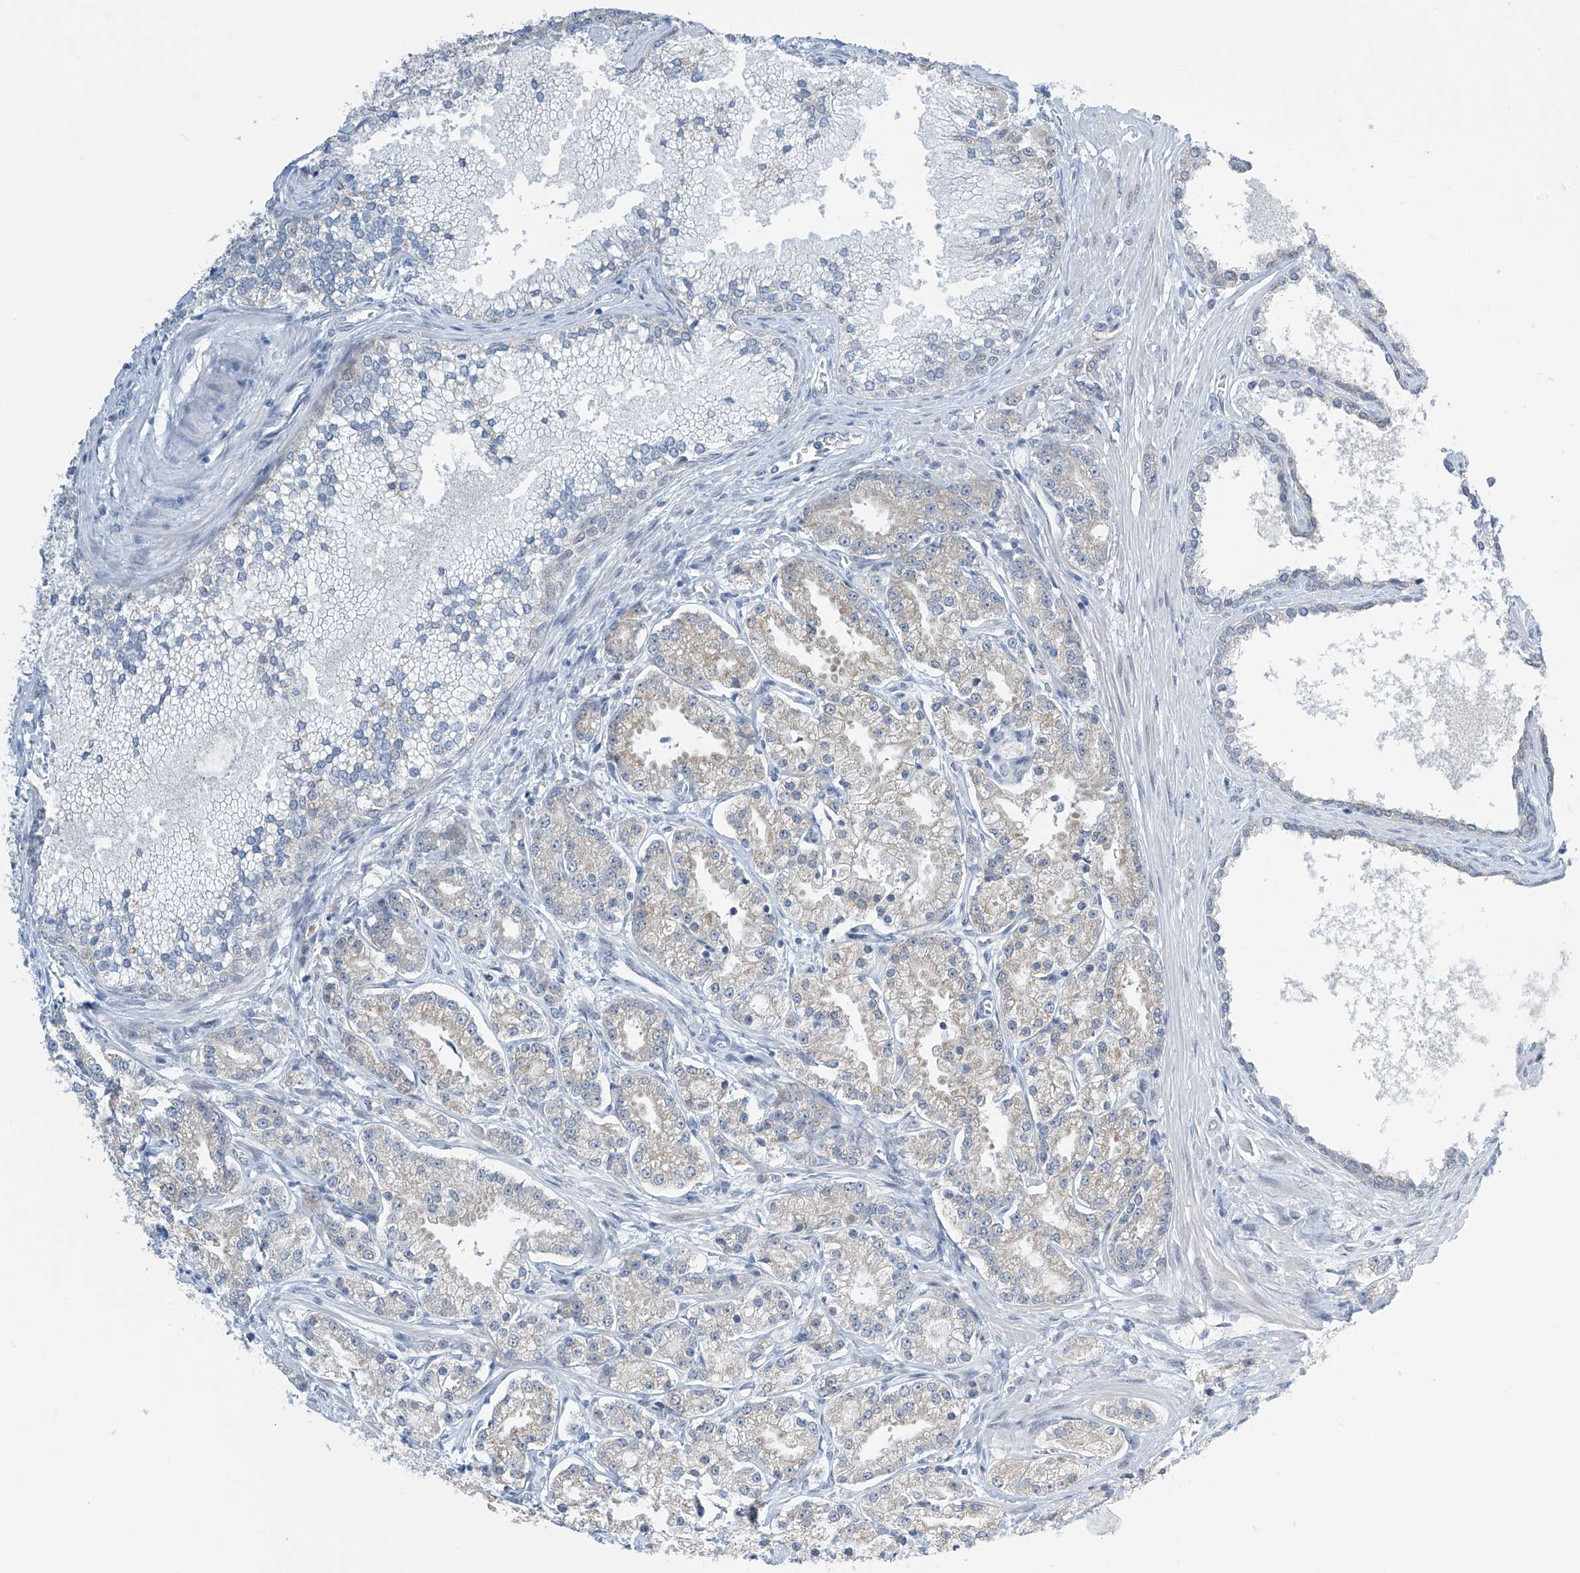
{"staining": {"intensity": "negative", "quantity": "none", "location": "none"}, "tissue": "prostate cancer", "cell_type": "Tumor cells", "image_type": "cancer", "snomed": [{"axis": "morphology", "description": "Adenocarcinoma, High grade"}, {"axis": "topography", "description": "Prostate"}], "caption": "A histopathology image of adenocarcinoma (high-grade) (prostate) stained for a protein shows no brown staining in tumor cells. (Brightfield microscopy of DAB (3,3'-diaminobenzidine) IHC at high magnification).", "gene": "APLF", "patient": {"sex": "male", "age": 69}}